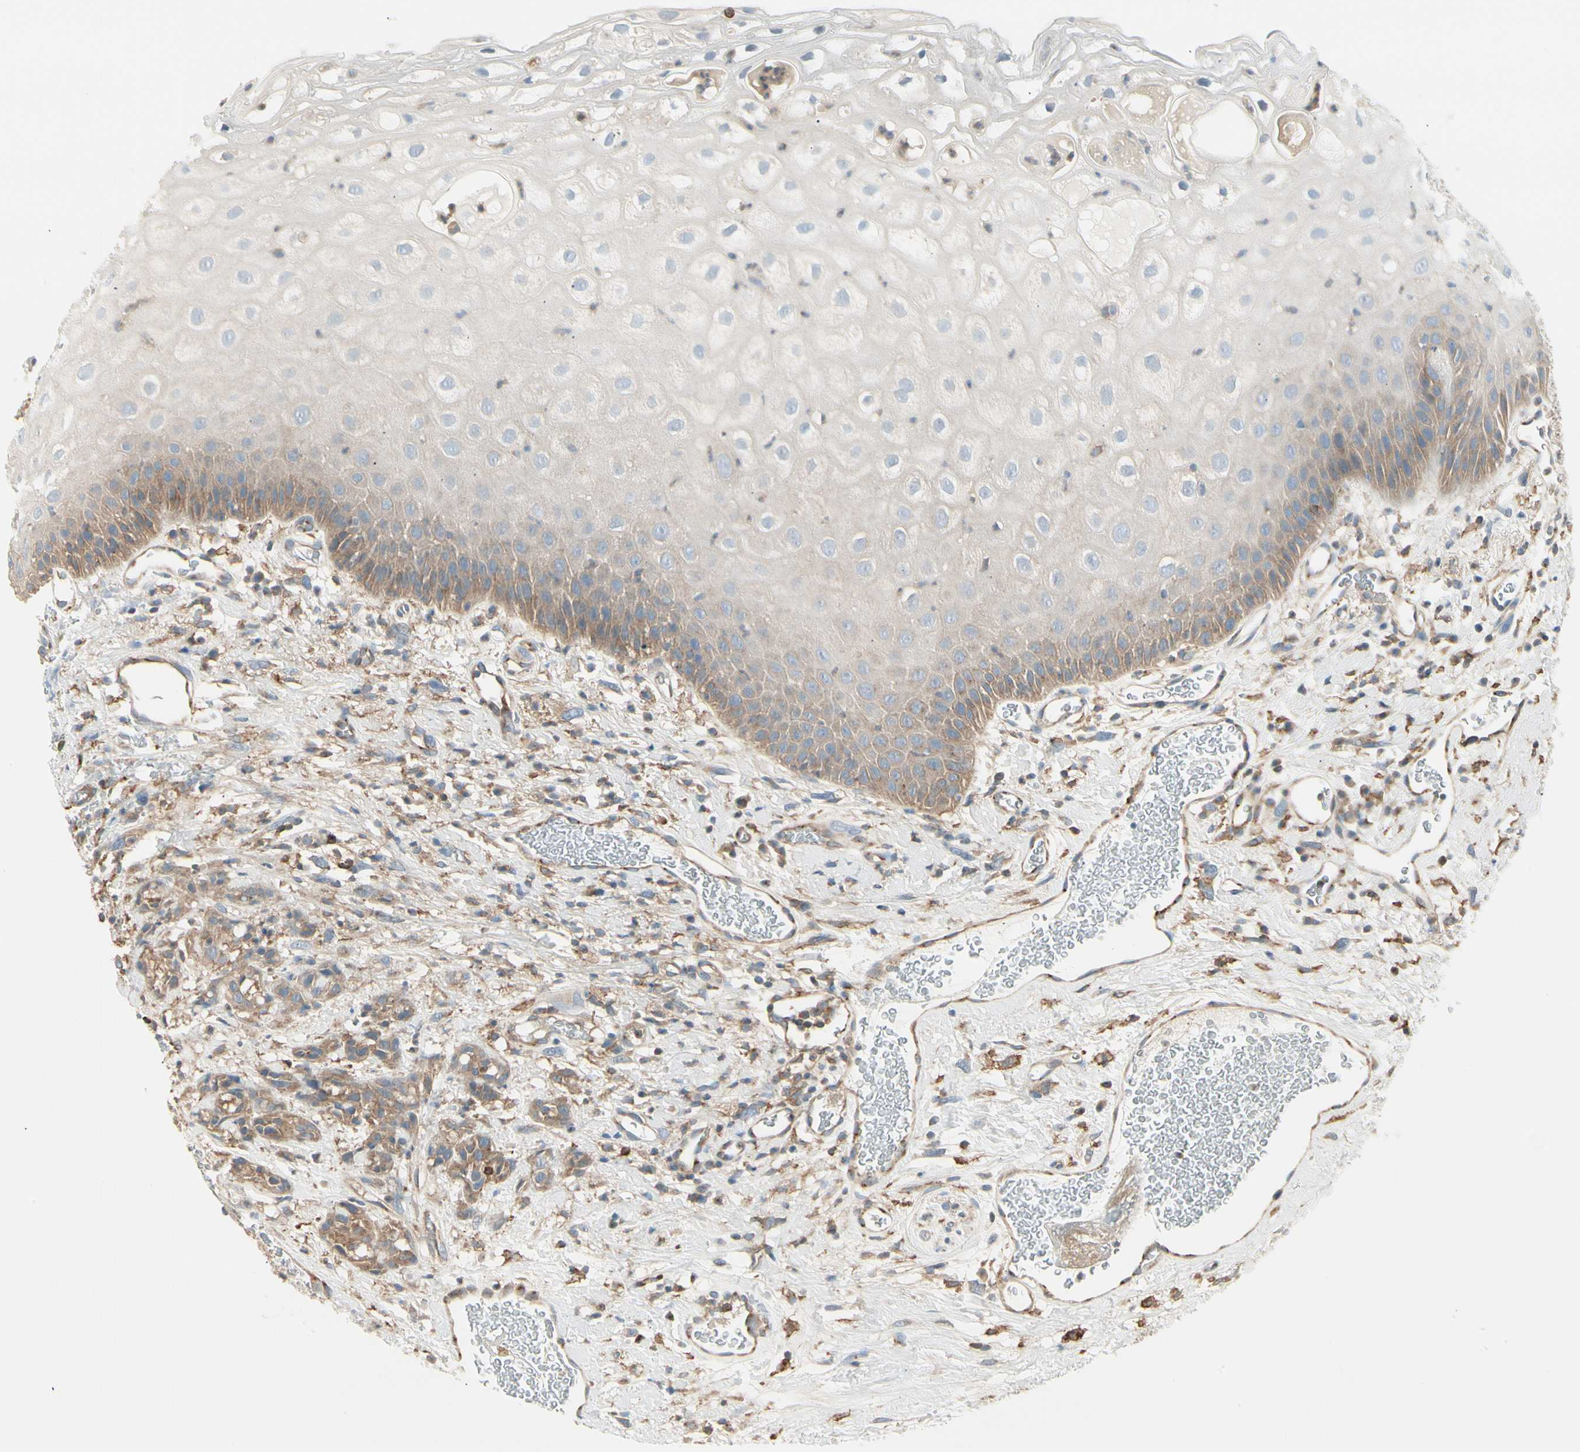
{"staining": {"intensity": "weak", "quantity": ">75%", "location": "cytoplasmic/membranous"}, "tissue": "head and neck cancer", "cell_type": "Tumor cells", "image_type": "cancer", "snomed": [{"axis": "morphology", "description": "Normal tissue, NOS"}, {"axis": "morphology", "description": "Squamous cell carcinoma, NOS"}, {"axis": "topography", "description": "Cartilage tissue"}, {"axis": "topography", "description": "Head-Neck"}], "caption": "A low amount of weak cytoplasmic/membranous staining is identified in about >75% of tumor cells in head and neck cancer tissue. (brown staining indicates protein expression, while blue staining denotes nuclei).", "gene": "AGFG1", "patient": {"sex": "male", "age": 62}}